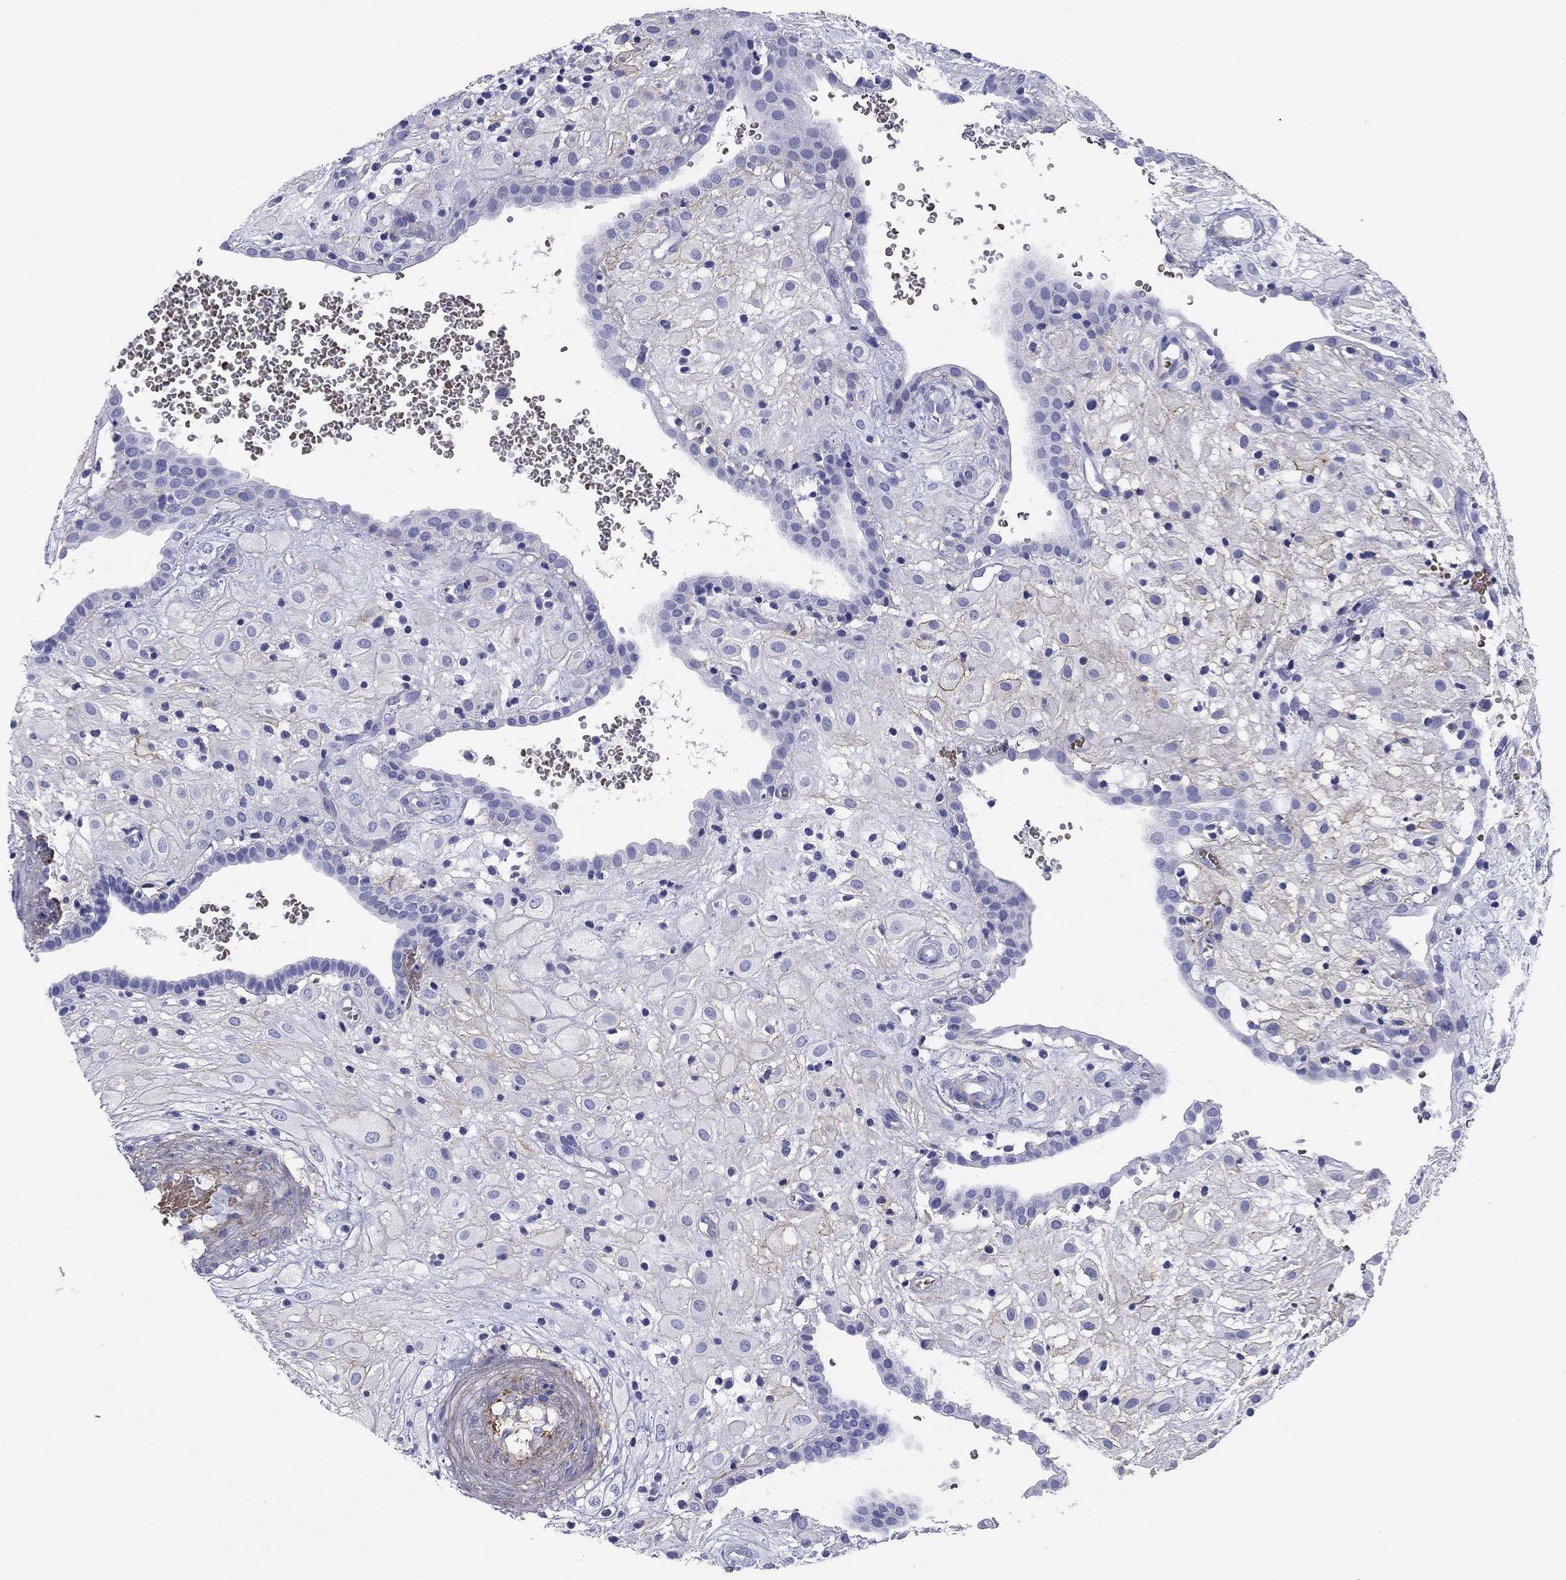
{"staining": {"intensity": "negative", "quantity": "none", "location": "none"}, "tissue": "placenta", "cell_type": "Decidual cells", "image_type": "normal", "snomed": [{"axis": "morphology", "description": "Normal tissue, NOS"}, {"axis": "topography", "description": "Placenta"}], "caption": "There is no significant positivity in decidual cells of placenta. The staining is performed using DAB brown chromogen with nuclei counter-stained in using hematoxylin.", "gene": "GPC1", "patient": {"sex": "female", "age": 24}}